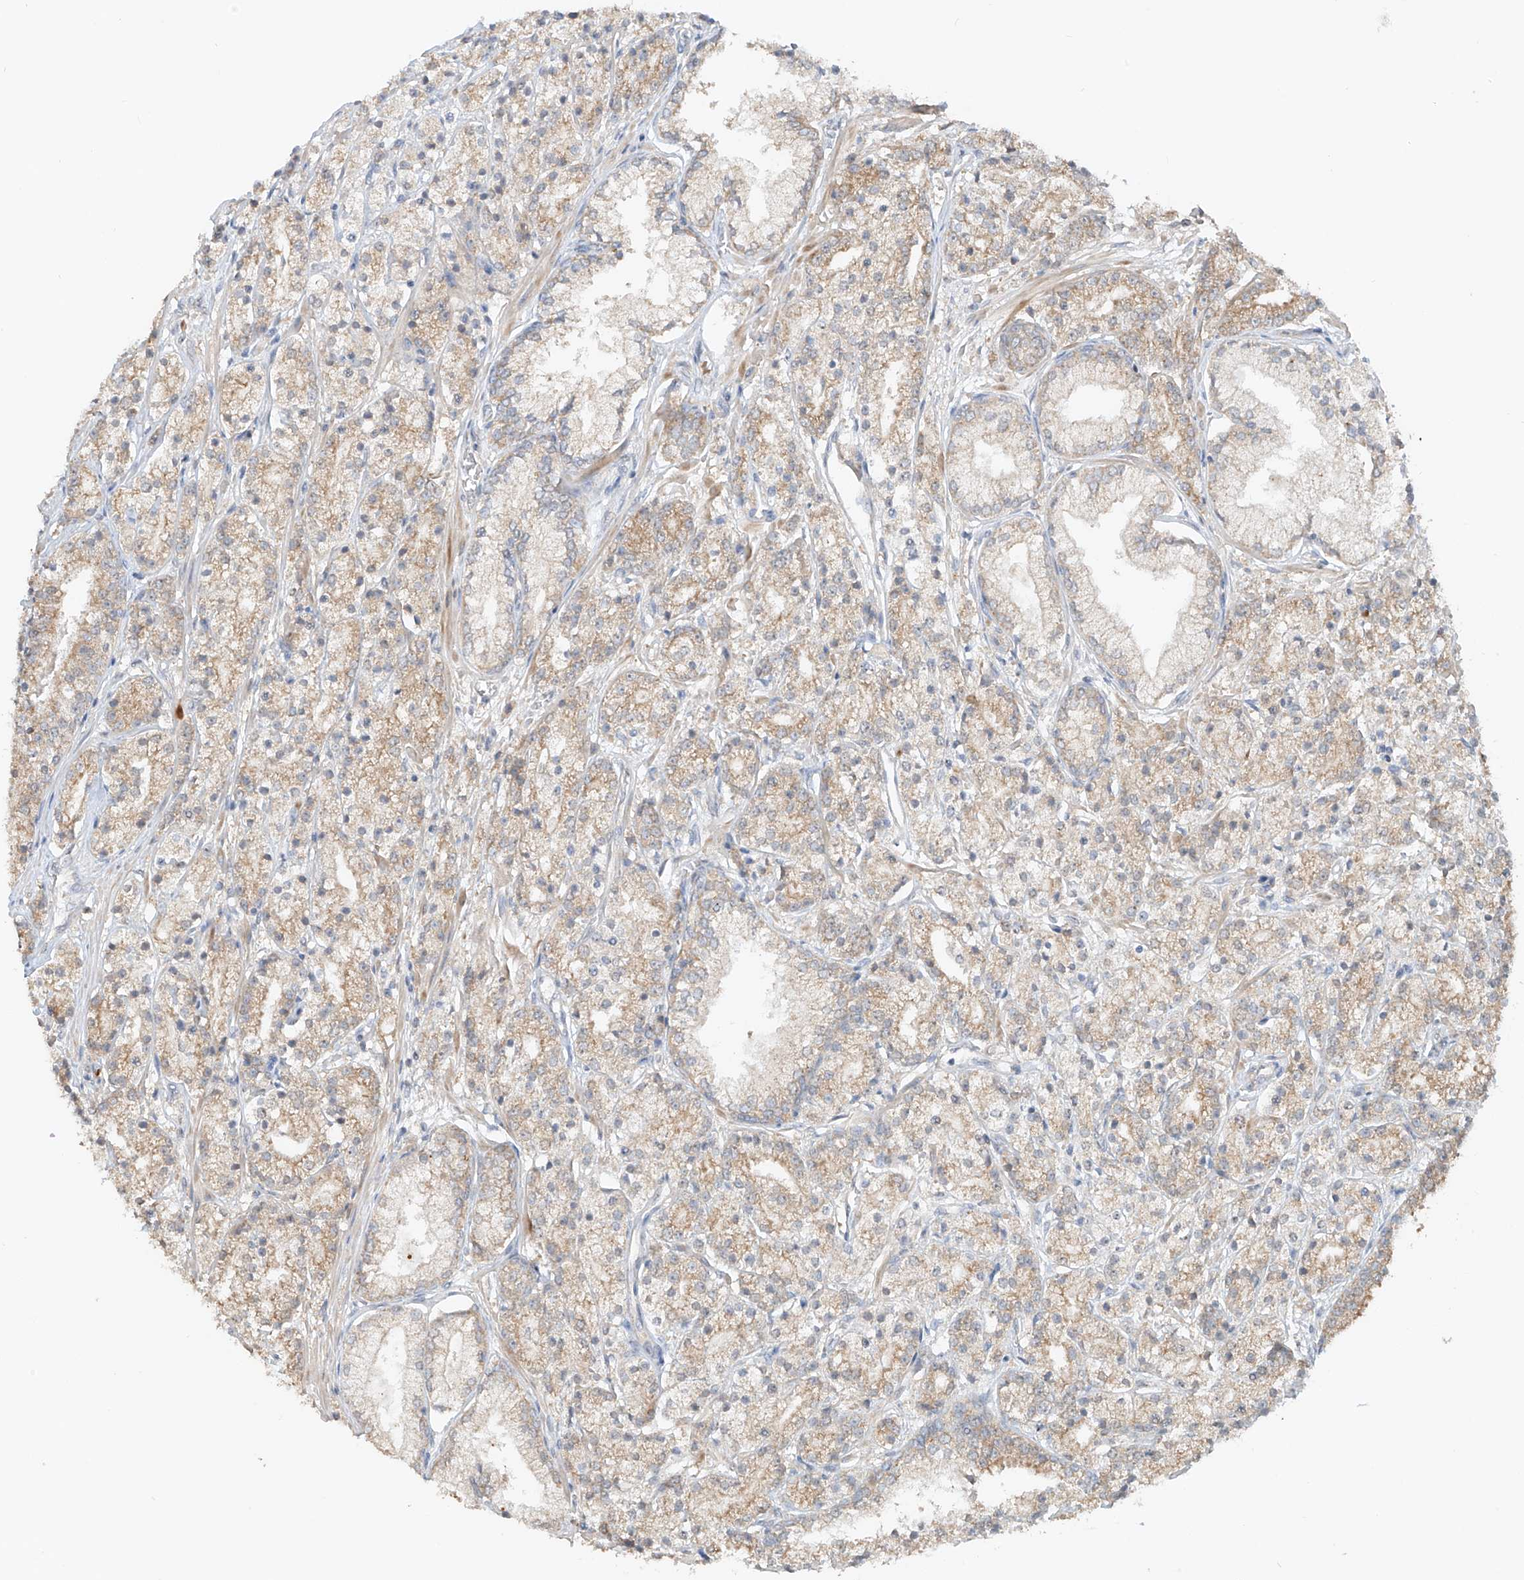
{"staining": {"intensity": "weak", "quantity": ">75%", "location": "cytoplasmic/membranous"}, "tissue": "prostate cancer", "cell_type": "Tumor cells", "image_type": "cancer", "snomed": [{"axis": "morphology", "description": "Adenocarcinoma, High grade"}, {"axis": "topography", "description": "Prostate"}], "caption": "DAB (3,3'-diaminobenzidine) immunohistochemical staining of human high-grade adenocarcinoma (prostate) shows weak cytoplasmic/membranous protein positivity in approximately >75% of tumor cells.", "gene": "MTUS2", "patient": {"sex": "male", "age": 69}}